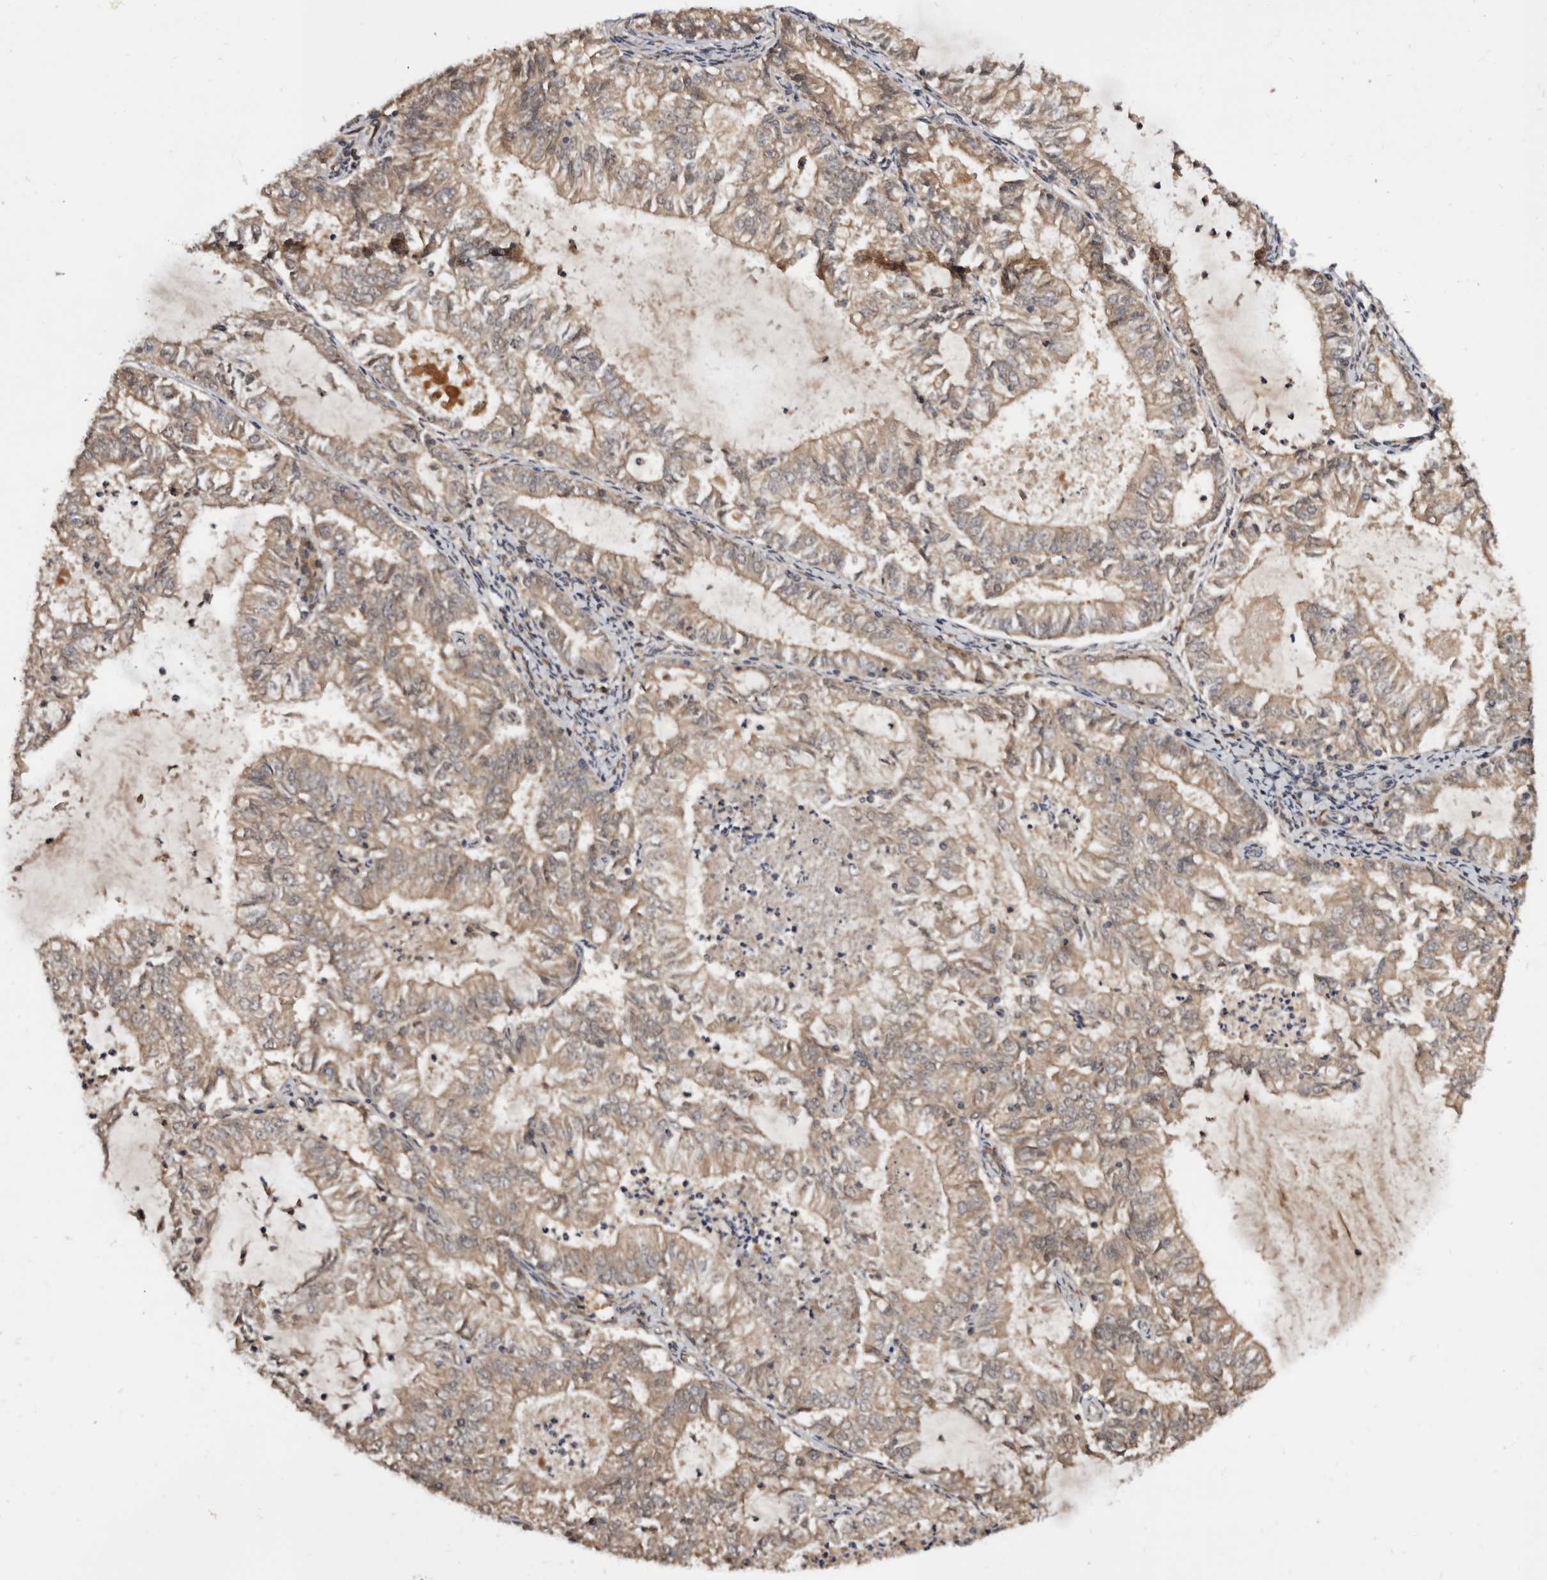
{"staining": {"intensity": "weak", "quantity": ">75%", "location": "cytoplasmic/membranous"}, "tissue": "endometrial cancer", "cell_type": "Tumor cells", "image_type": "cancer", "snomed": [{"axis": "morphology", "description": "Adenocarcinoma, NOS"}, {"axis": "topography", "description": "Endometrium"}], "caption": "Endometrial adenocarcinoma was stained to show a protein in brown. There is low levels of weak cytoplasmic/membranous expression in about >75% of tumor cells.", "gene": "INAVA", "patient": {"sex": "female", "age": 57}}